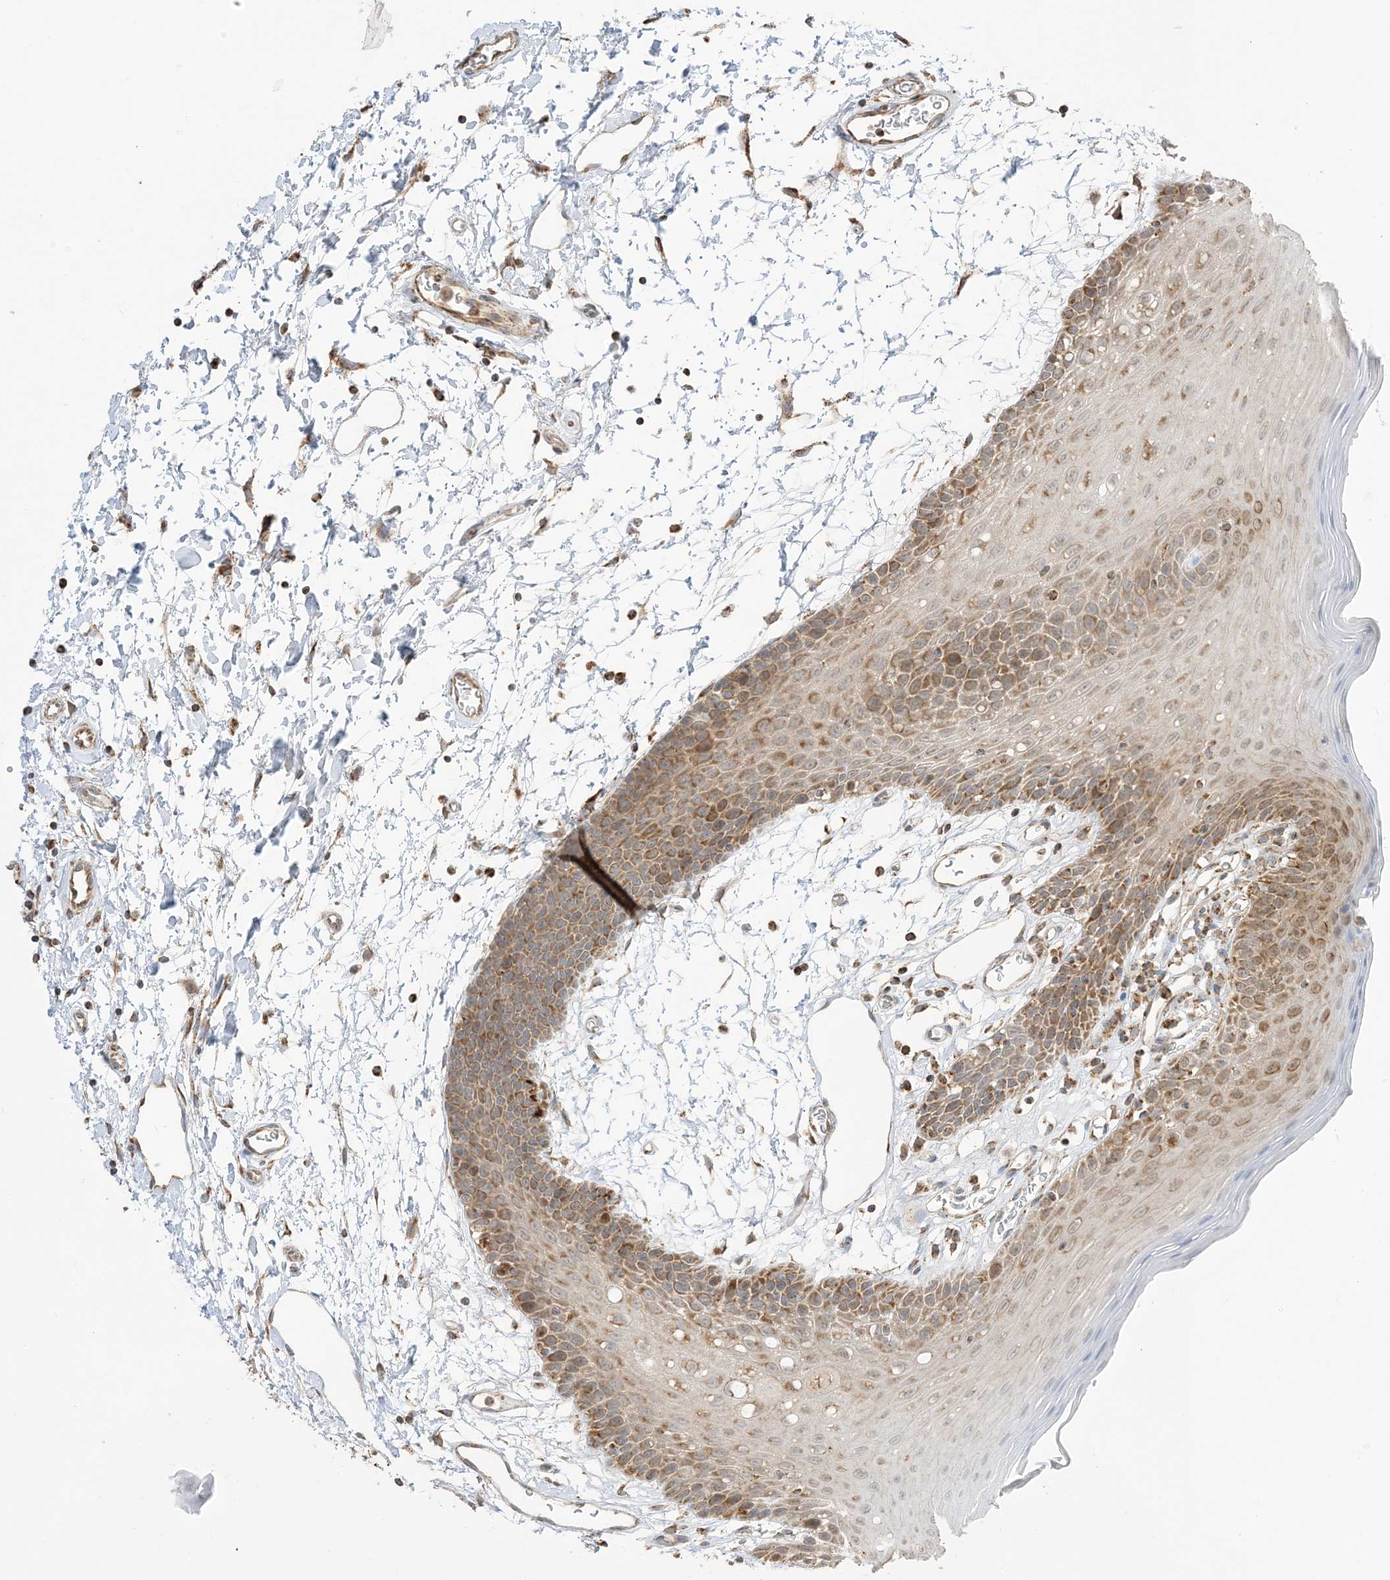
{"staining": {"intensity": "moderate", "quantity": ">75%", "location": "cytoplasmic/membranous"}, "tissue": "oral mucosa", "cell_type": "Squamous epithelial cells", "image_type": "normal", "snomed": [{"axis": "morphology", "description": "Normal tissue, NOS"}, {"axis": "topography", "description": "Skeletal muscle"}, {"axis": "topography", "description": "Oral tissue"}, {"axis": "topography", "description": "Salivary gland"}, {"axis": "topography", "description": "Peripheral nerve tissue"}], "caption": "Oral mucosa stained for a protein (brown) reveals moderate cytoplasmic/membranous positive expression in approximately >75% of squamous epithelial cells.", "gene": "N4BP3", "patient": {"sex": "male", "age": 54}}